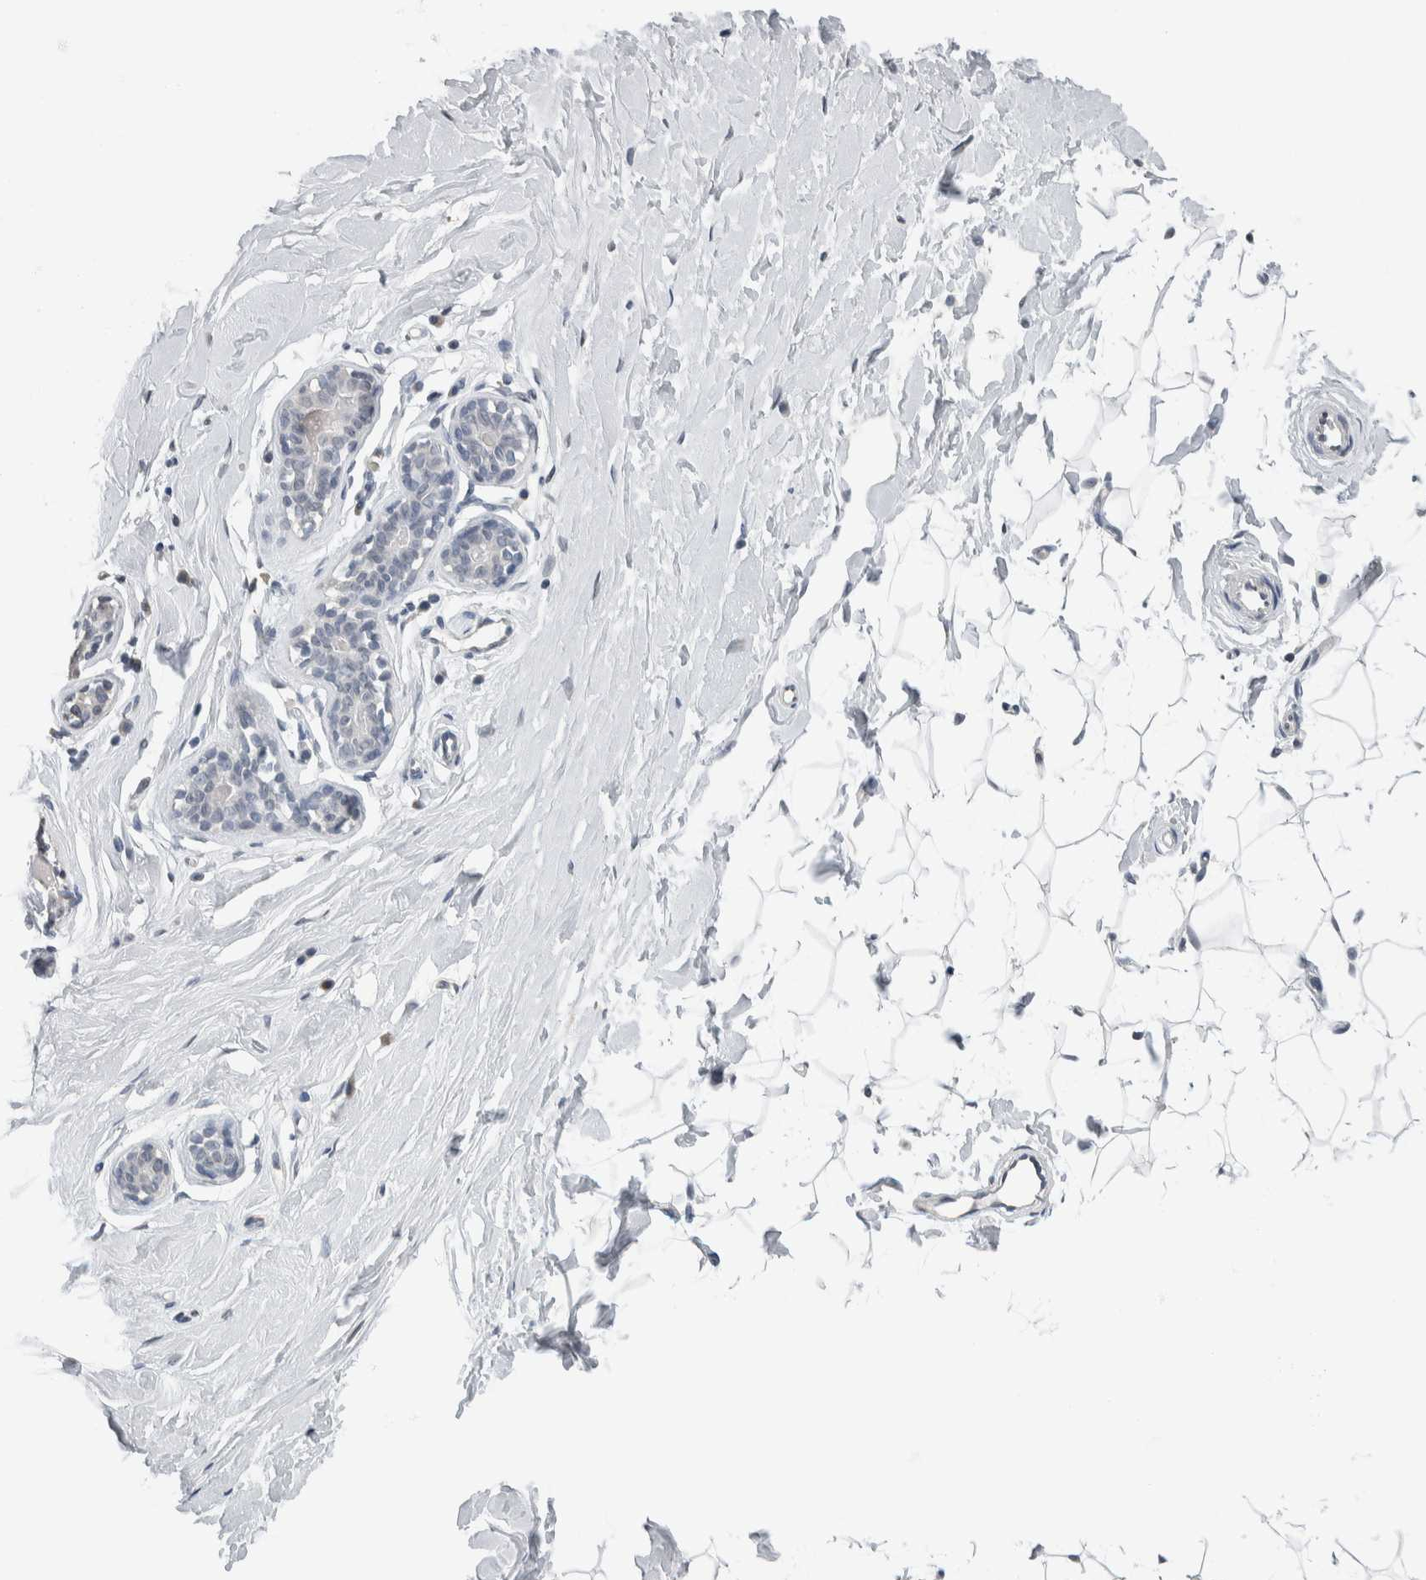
{"staining": {"intensity": "negative", "quantity": "none", "location": "none"}, "tissue": "breast", "cell_type": "Adipocytes", "image_type": "normal", "snomed": [{"axis": "morphology", "description": "Normal tissue, NOS"}, {"axis": "topography", "description": "Breast"}], "caption": "High magnification brightfield microscopy of benign breast stained with DAB (brown) and counterstained with hematoxylin (blue): adipocytes show no significant positivity. (DAB immunohistochemistry with hematoxylin counter stain).", "gene": "NEFM", "patient": {"sex": "female", "age": 23}}